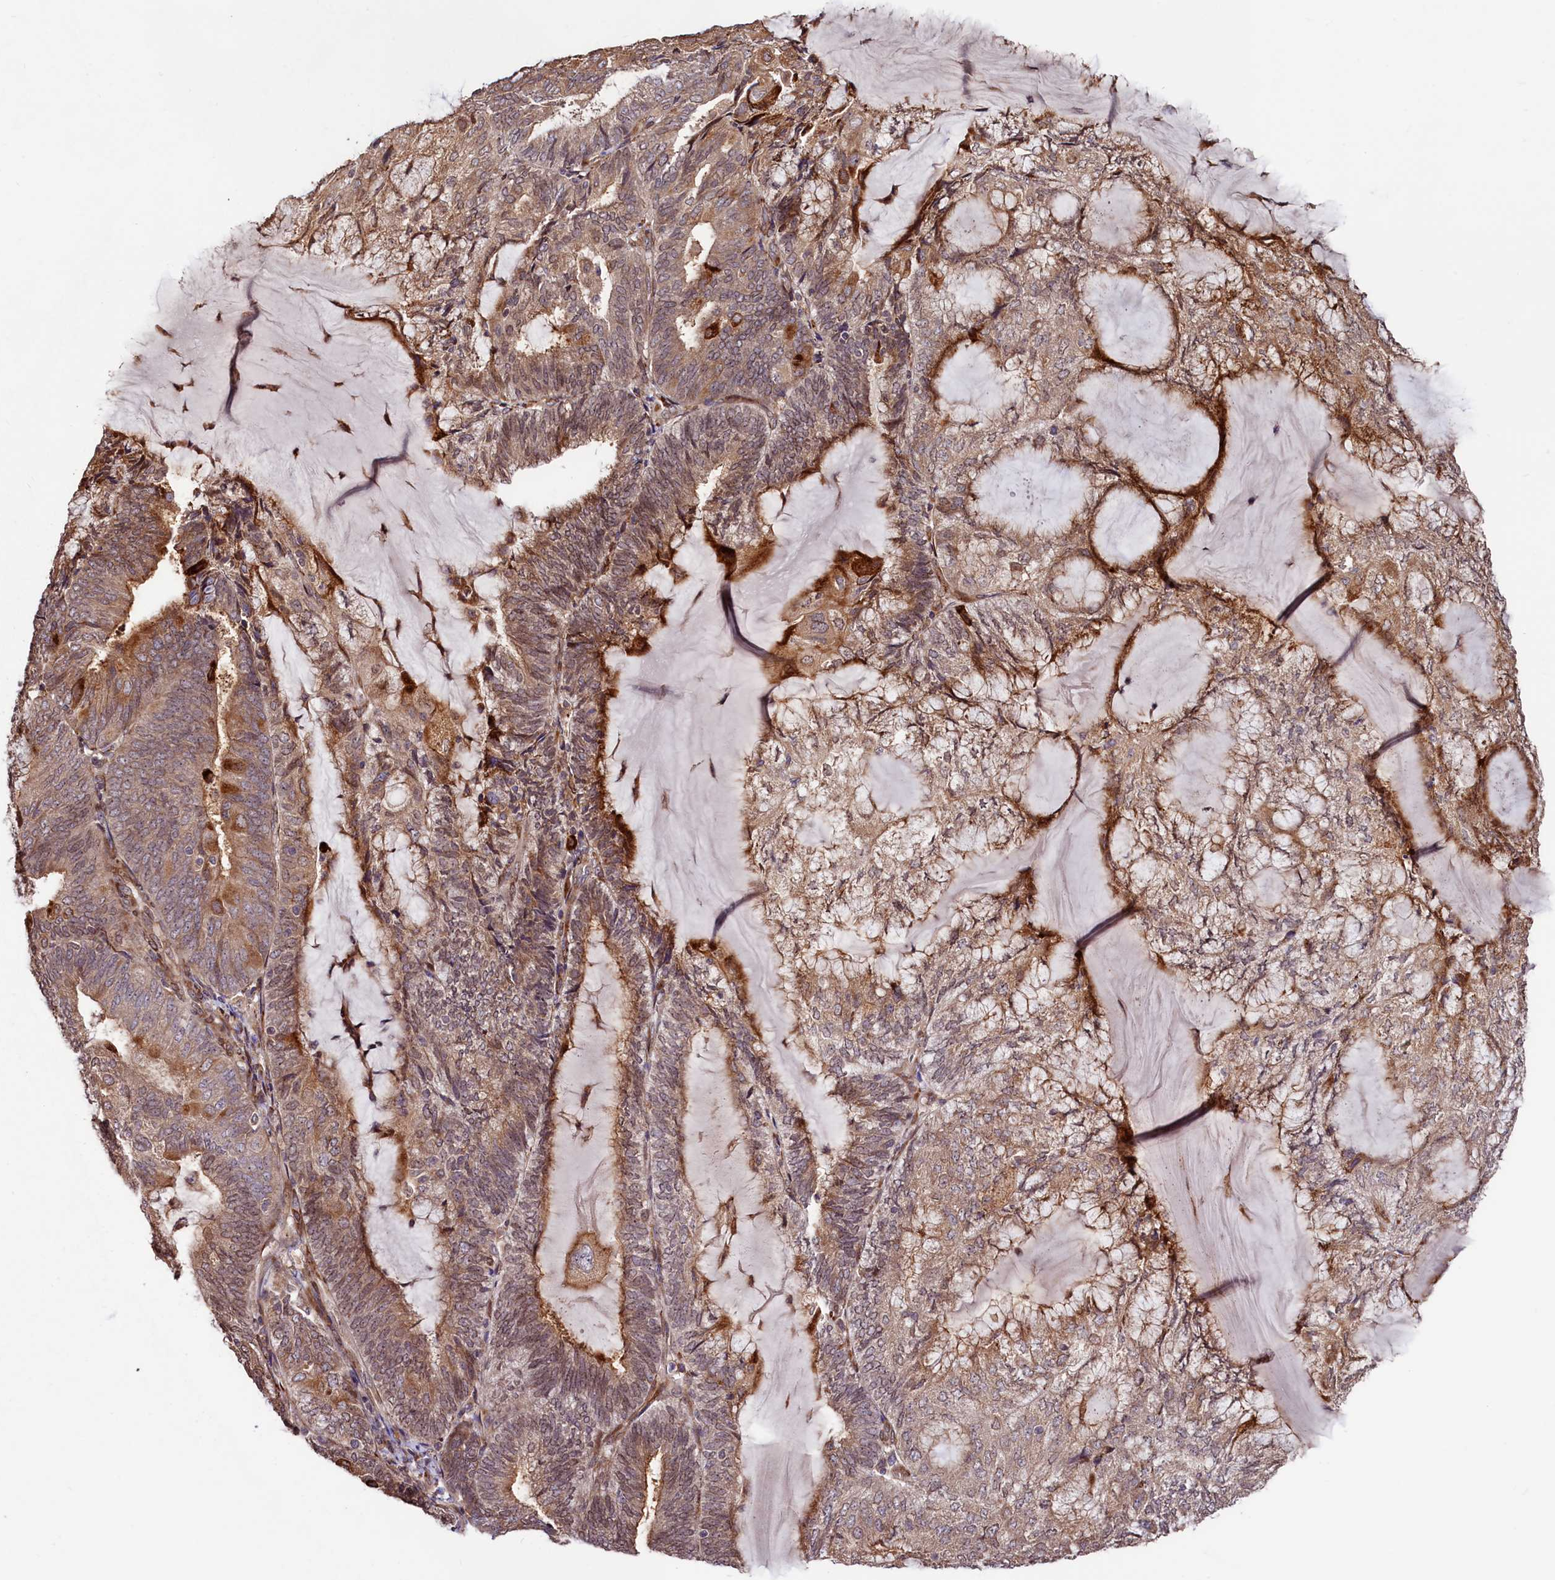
{"staining": {"intensity": "moderate", "quantity": "25%-75%", "location": "cytoplasmic/membranous"}, "tissue": "endometrial cancer", "cell_type": "Tumor cells", "image_type": "cancer", "snomed": [{"axis": "morphology", "description": "Adenocarcinoma, NOS"}, {"axis": "topography", "description": "Endometrium"}], "caption": "Immunohistochemistry (IHC) micrograph of neoplastic tissue: endometrial adenocarcinoma stained using IHC shows medium levels of moderate protein expression localized specifically in the cytoplasmic/membranous of tumor cells, appearing as a cytoplasmic/membranous brown color.", "gene": "C5orf15", "patient": {"sex": "female", "age": 81}}